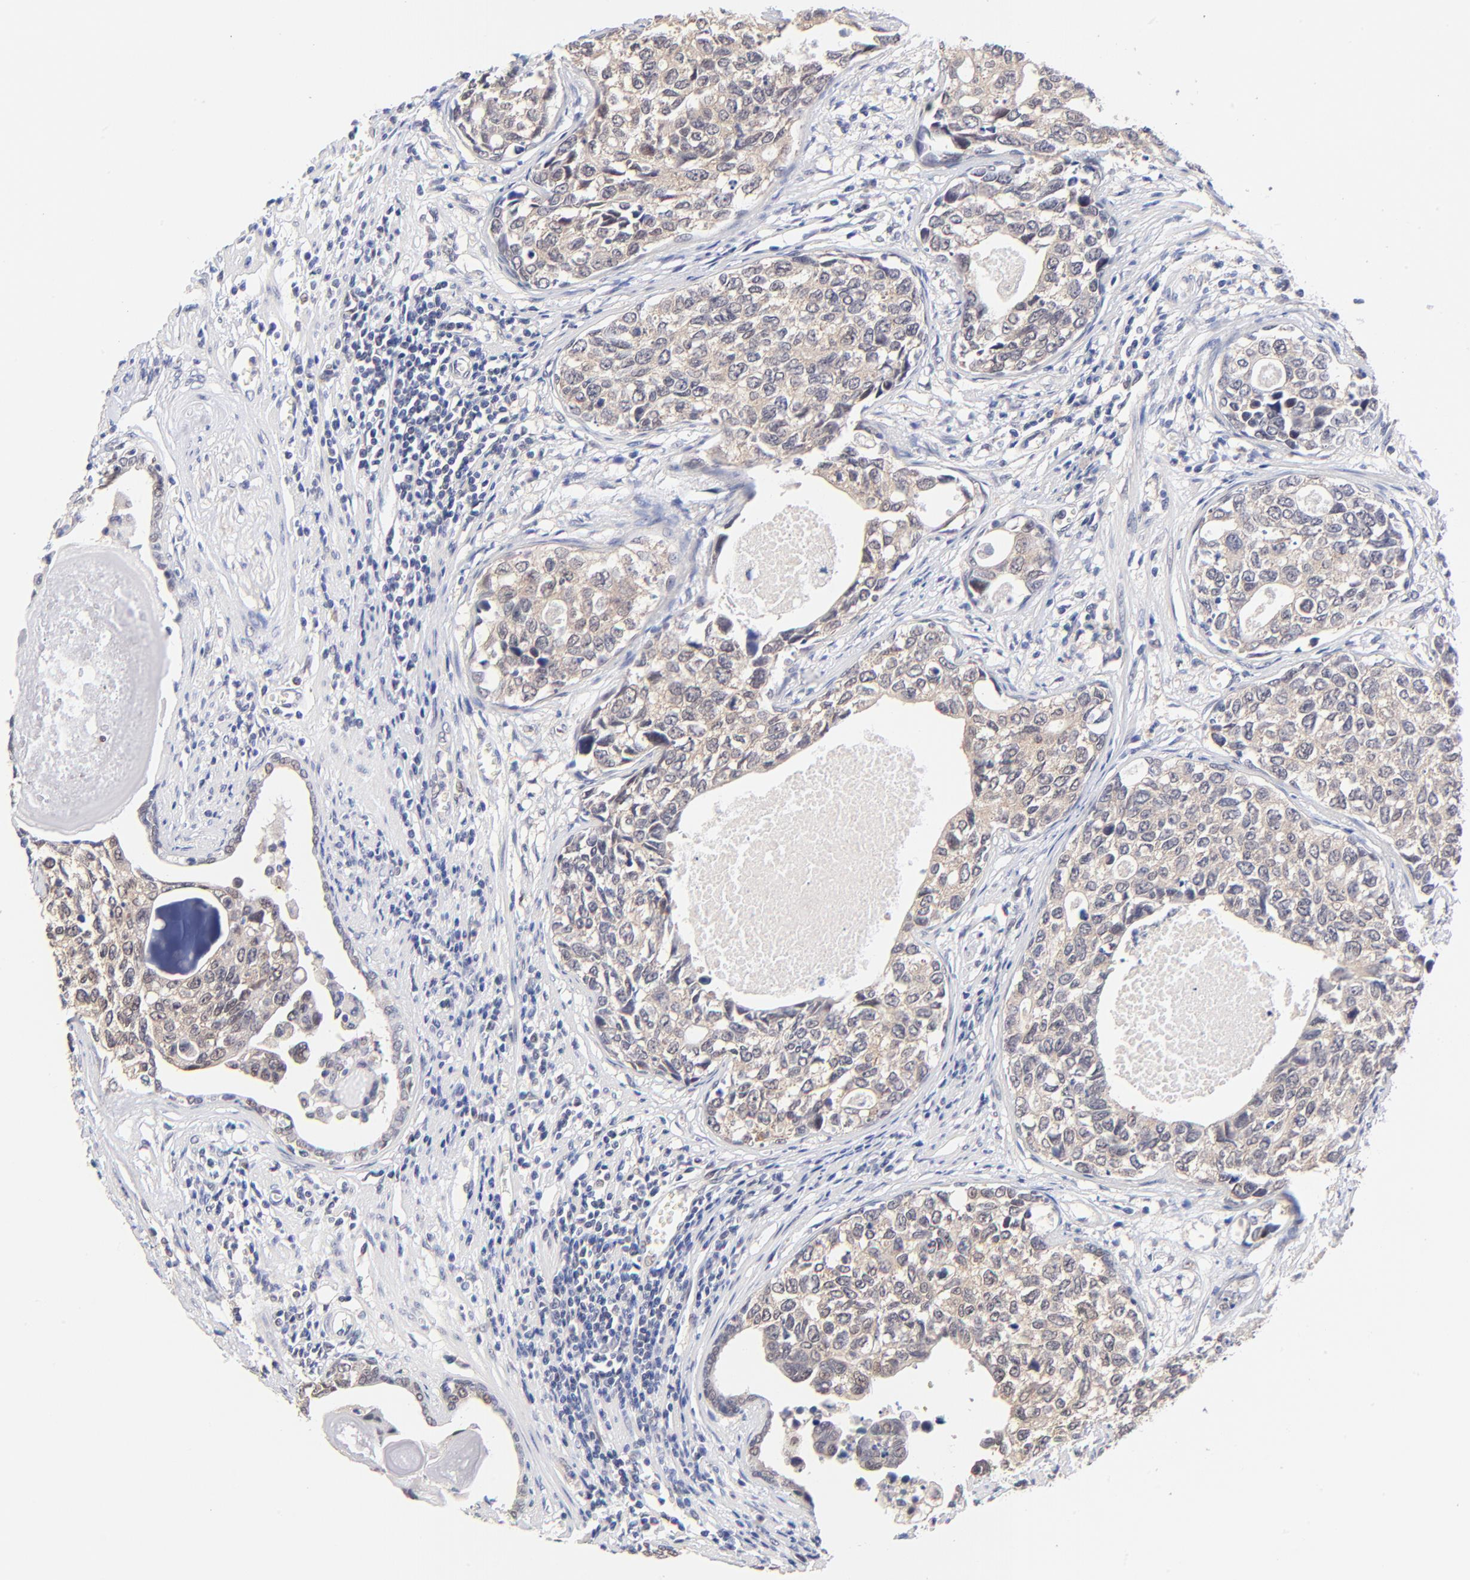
{"staining": {"intensity": "weak", "quantity": ">75%", "location": "cytoplasmic/membranous"}, "tissue": "urothelial cancer", "cell_type": "Tumor cells", "image_type": "cancer", "snomed": [{"axis": "morphology", "description": "Urothelial carcinoma, High grade"}, {"axis": "topography", "description": "Urinary bladder"}], "caption": "Urothelial cancer was stained to show a protein in brown. There is low levels of weak cytoplasmic/membranous expression in about >75% of tumor cells. The staining was performed using DAB (3,3'-diaminobenzidine) to visualize the protein expression in brown, while the nuclei were stained in blue with hematoxylin (Magnification: 20x).", "gene": "TXNL1", "patient": {"sex": "male", "age": 81}}